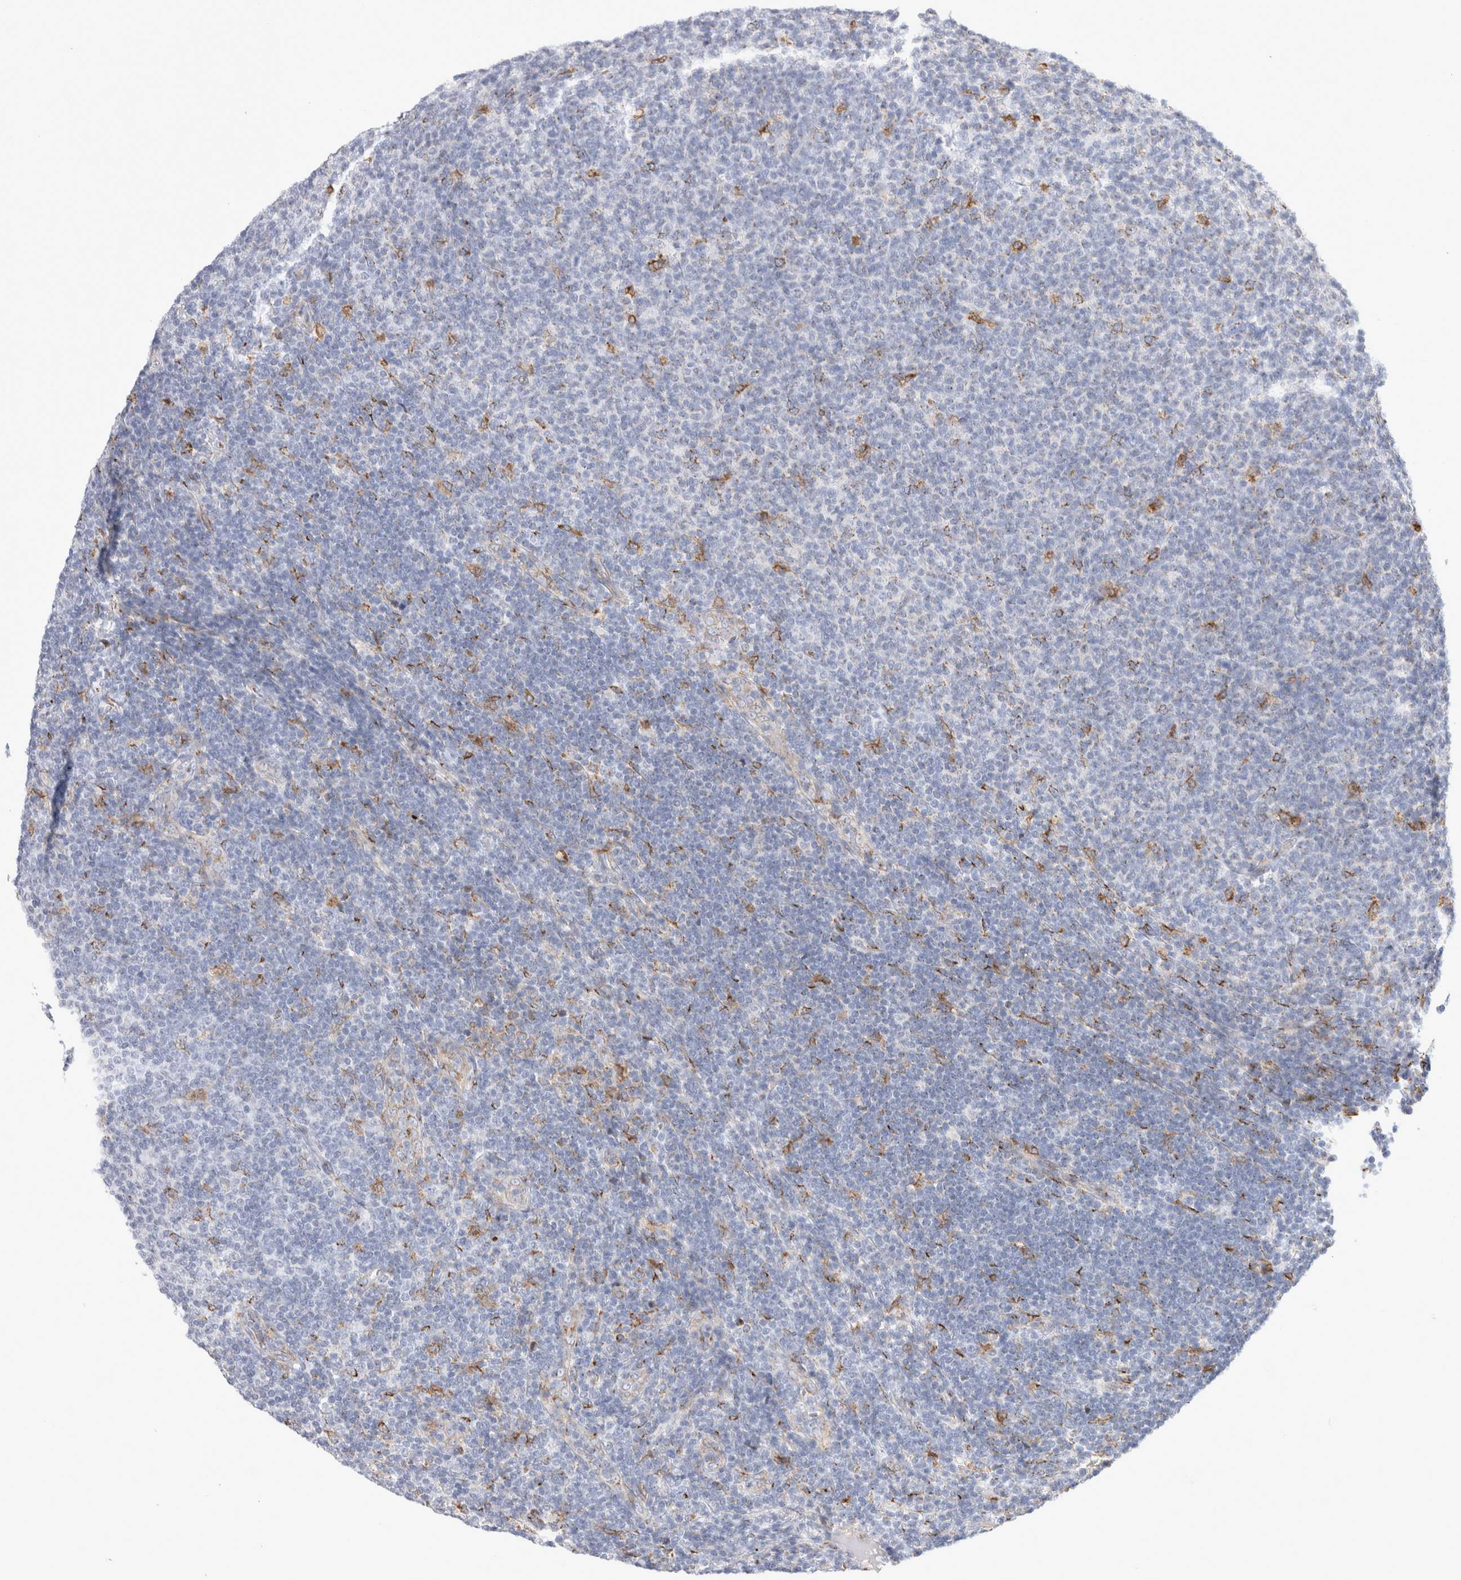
{"staining": {"intensity": "negative", "quantity": "none", "location": "none"}, "tissue": "lymphoma", "cell_type": "Tumor cells", "image_type": "cancer", "snomed": [{"axis": "morphology", "description": "Malignant lymphoma, non-Hodgkin's type, Low grade"}, {"axis": "topography", "description": "Lymph node"}], "caption": "The histopathology image shows no significant positivity in tumor cells of low-grade malignant lymphoma, non-Hodgkin's type.", "gene": "MCFD2", "patient": {"sex": "male", "age": 66}}